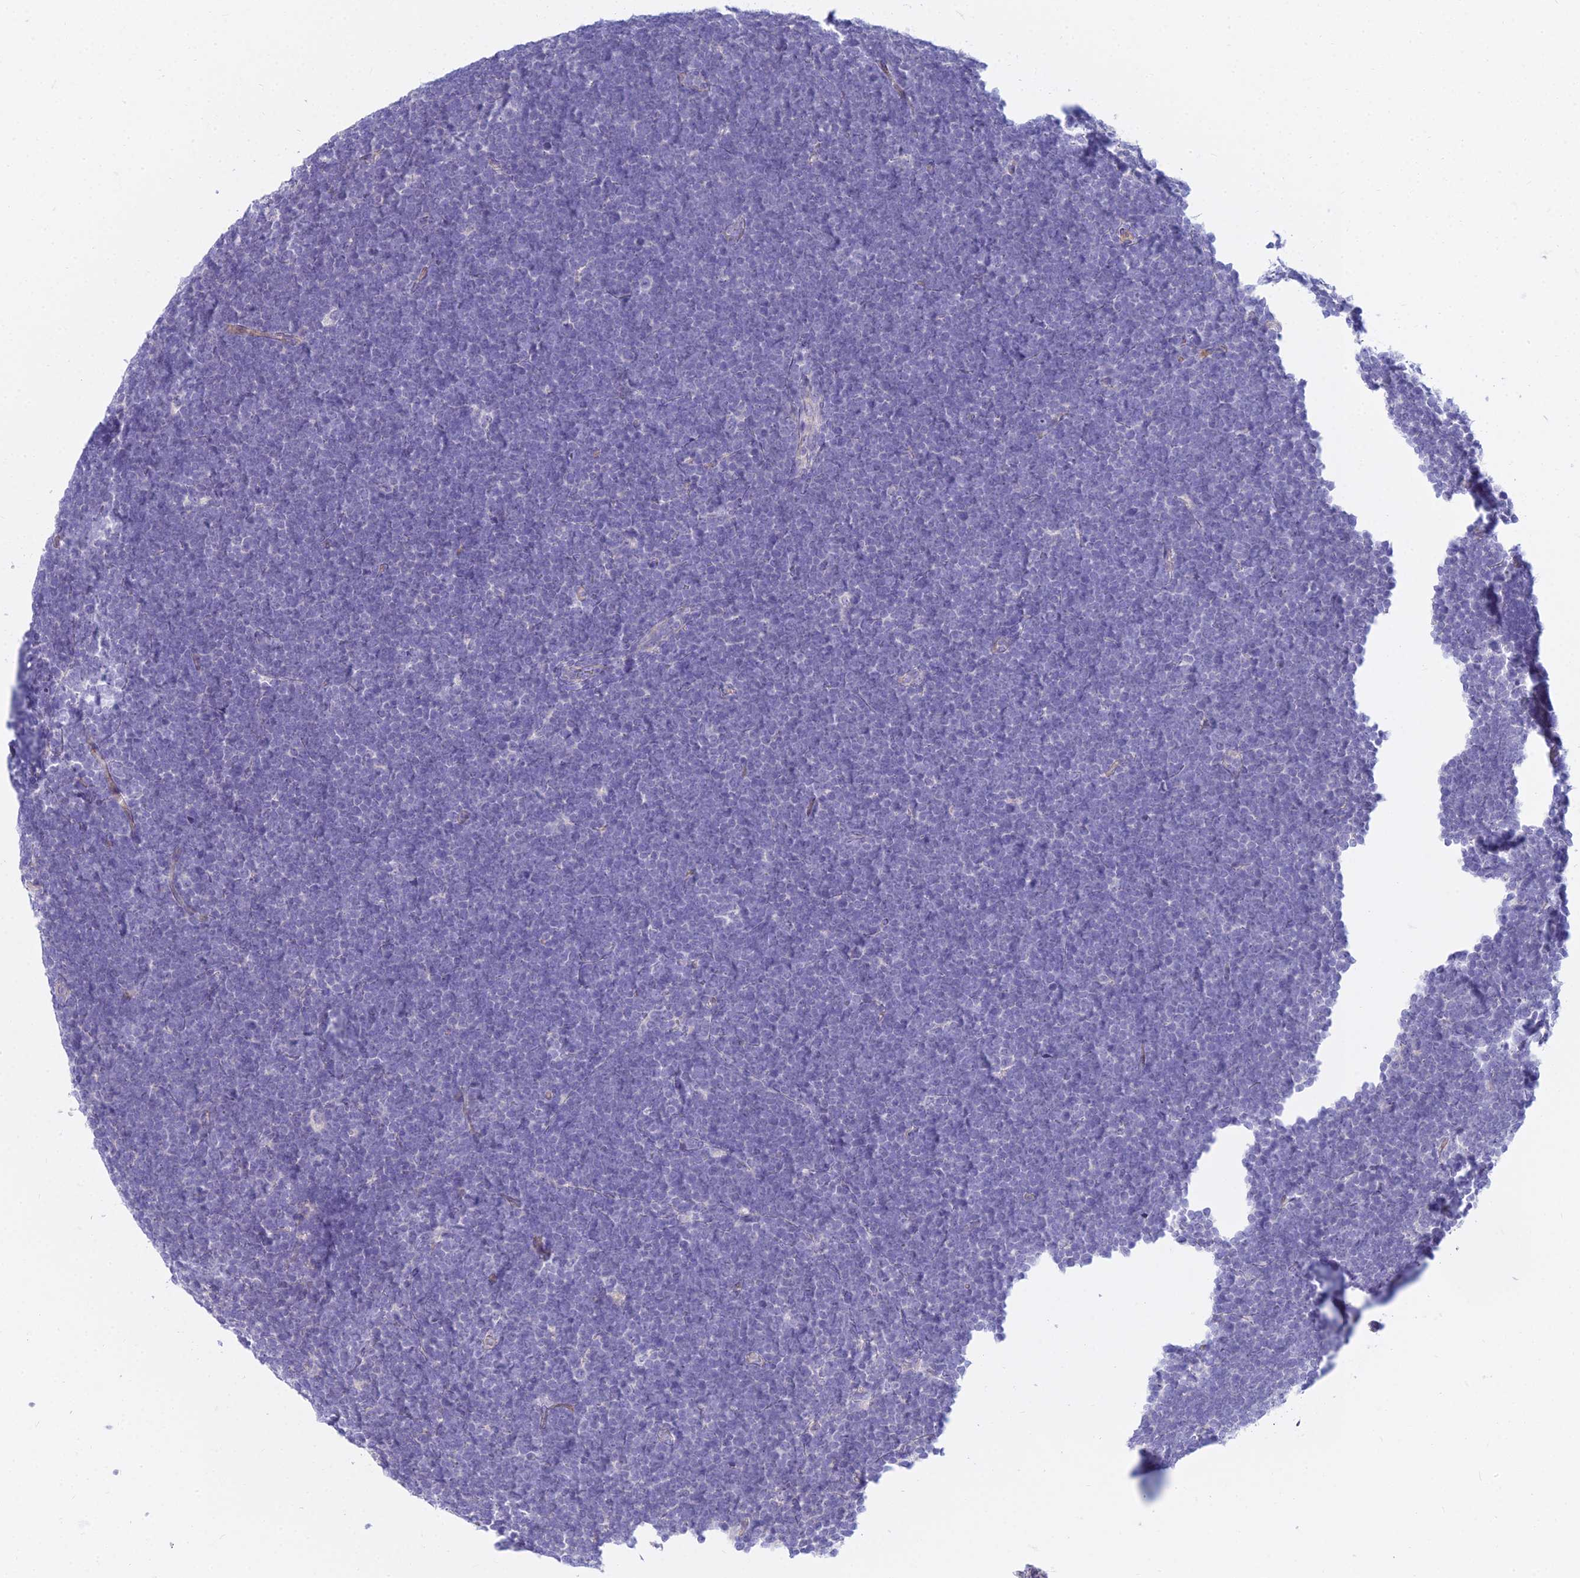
{"staining": {"intensity": "negative", "quantity": "none", "location": "none"}, "tissue": "lymphoma", "cell_type": "Tumor cells", "image_type": "cancer", "snomed": [{"axis": "morphology", "description": "Malignant lymphoma, non-Hodgkin's type, High grade"}, {"axis": "topography", "description": "Lymph node"}], "caption": "Tumor cells are negative for brown protein staining in high-grade malignant lymphoma, non-Hodgkin's type.", "gene": "SMIM24", "patient": {"sex": "male", "age": 13}}